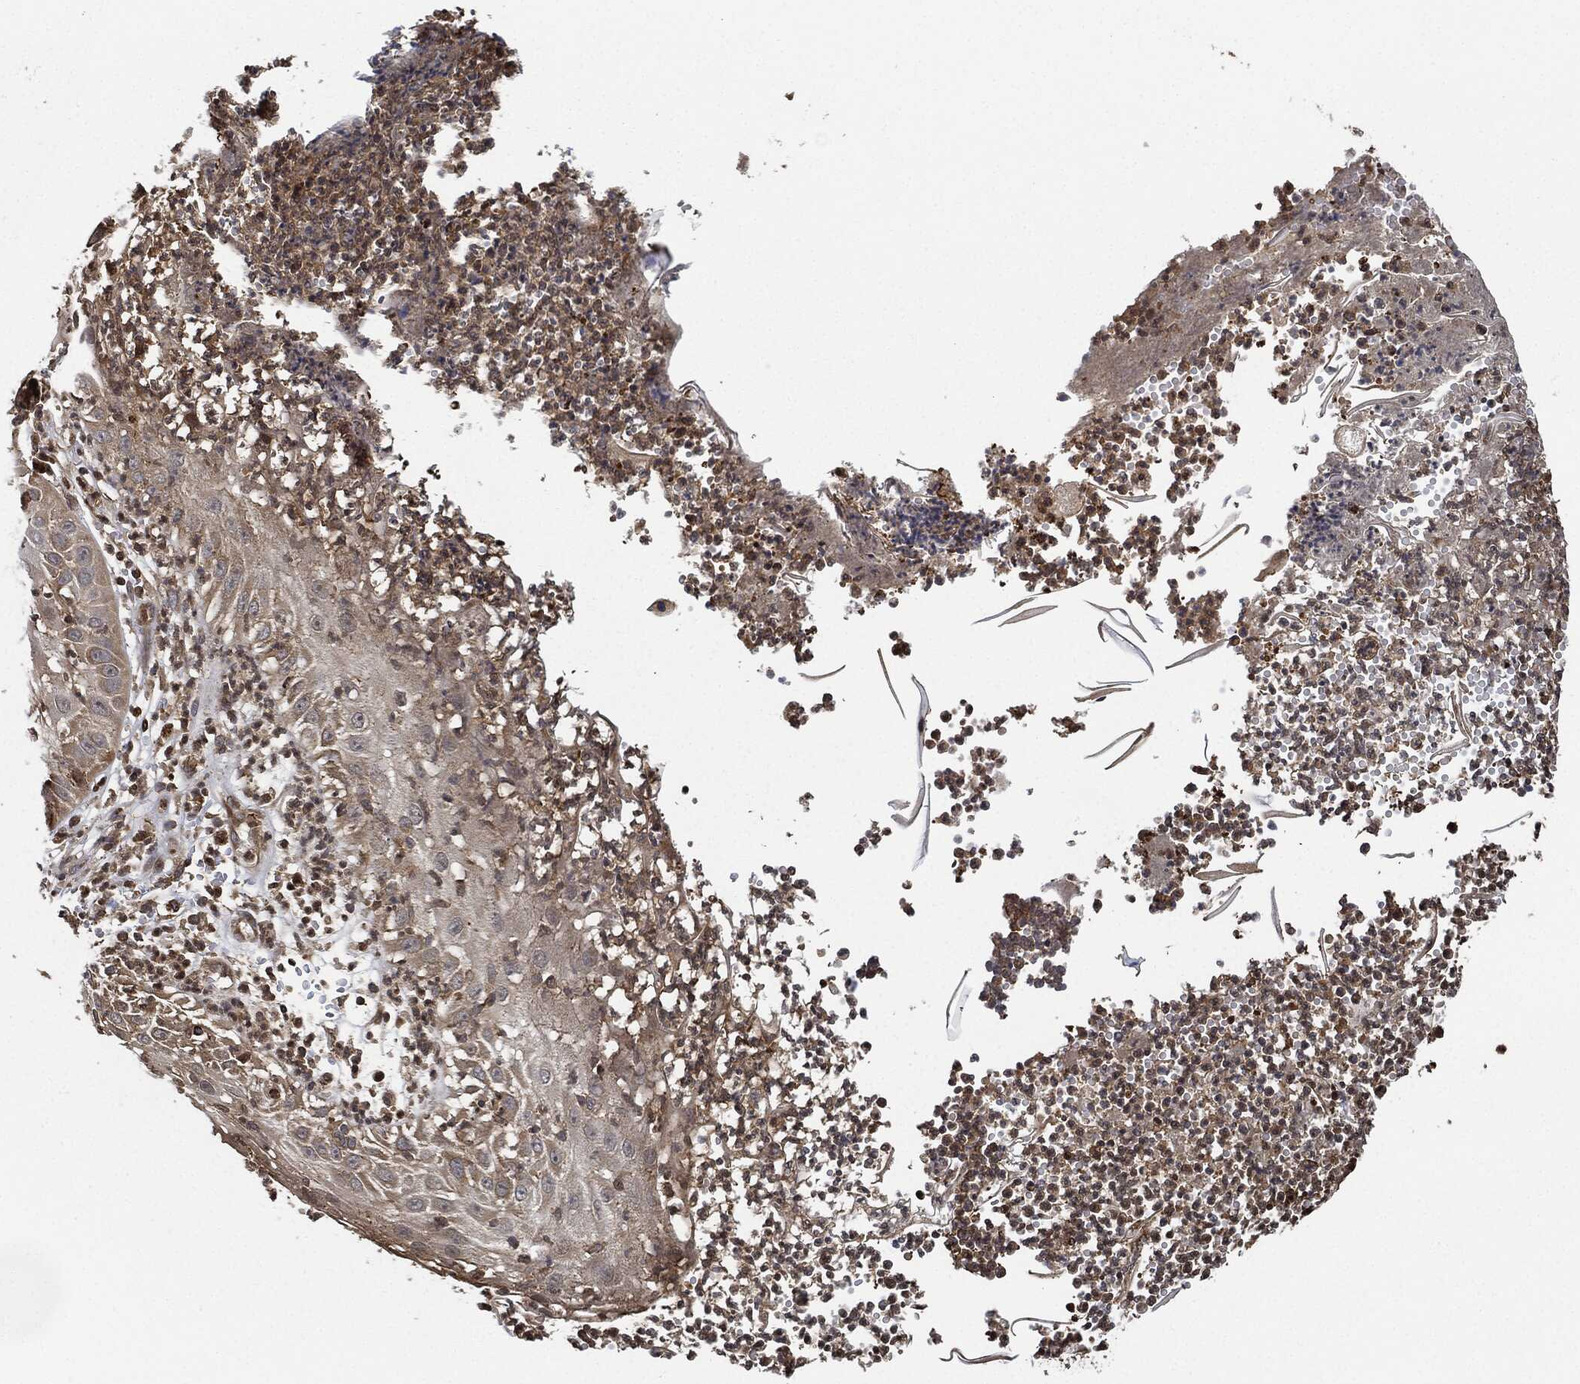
{"staining": {"intensity": "moderate", "quantity": "25%-75%", "location": "cytoplasmic/membranous"}, "tissue": "skin cancer", "cell_type": "Tumor cells", "image_type": "cancer", "snomed": [{"axis": "morphology", "description": "Normal tissue, NOS"}, {"axis": "morphology", "description": "Squamous cell carcinoma, NOS"}, {"axis": "topography", "description": "Skin"}], "caption": "Protein expression analysis of skin squamous cell carcinoma demonstrates moderate cytoplasmic/membranous expression in about 25%-75% of tumor cells.", "gene": "MAP3K3", "patient": {"sex": "male", "age": 79}}